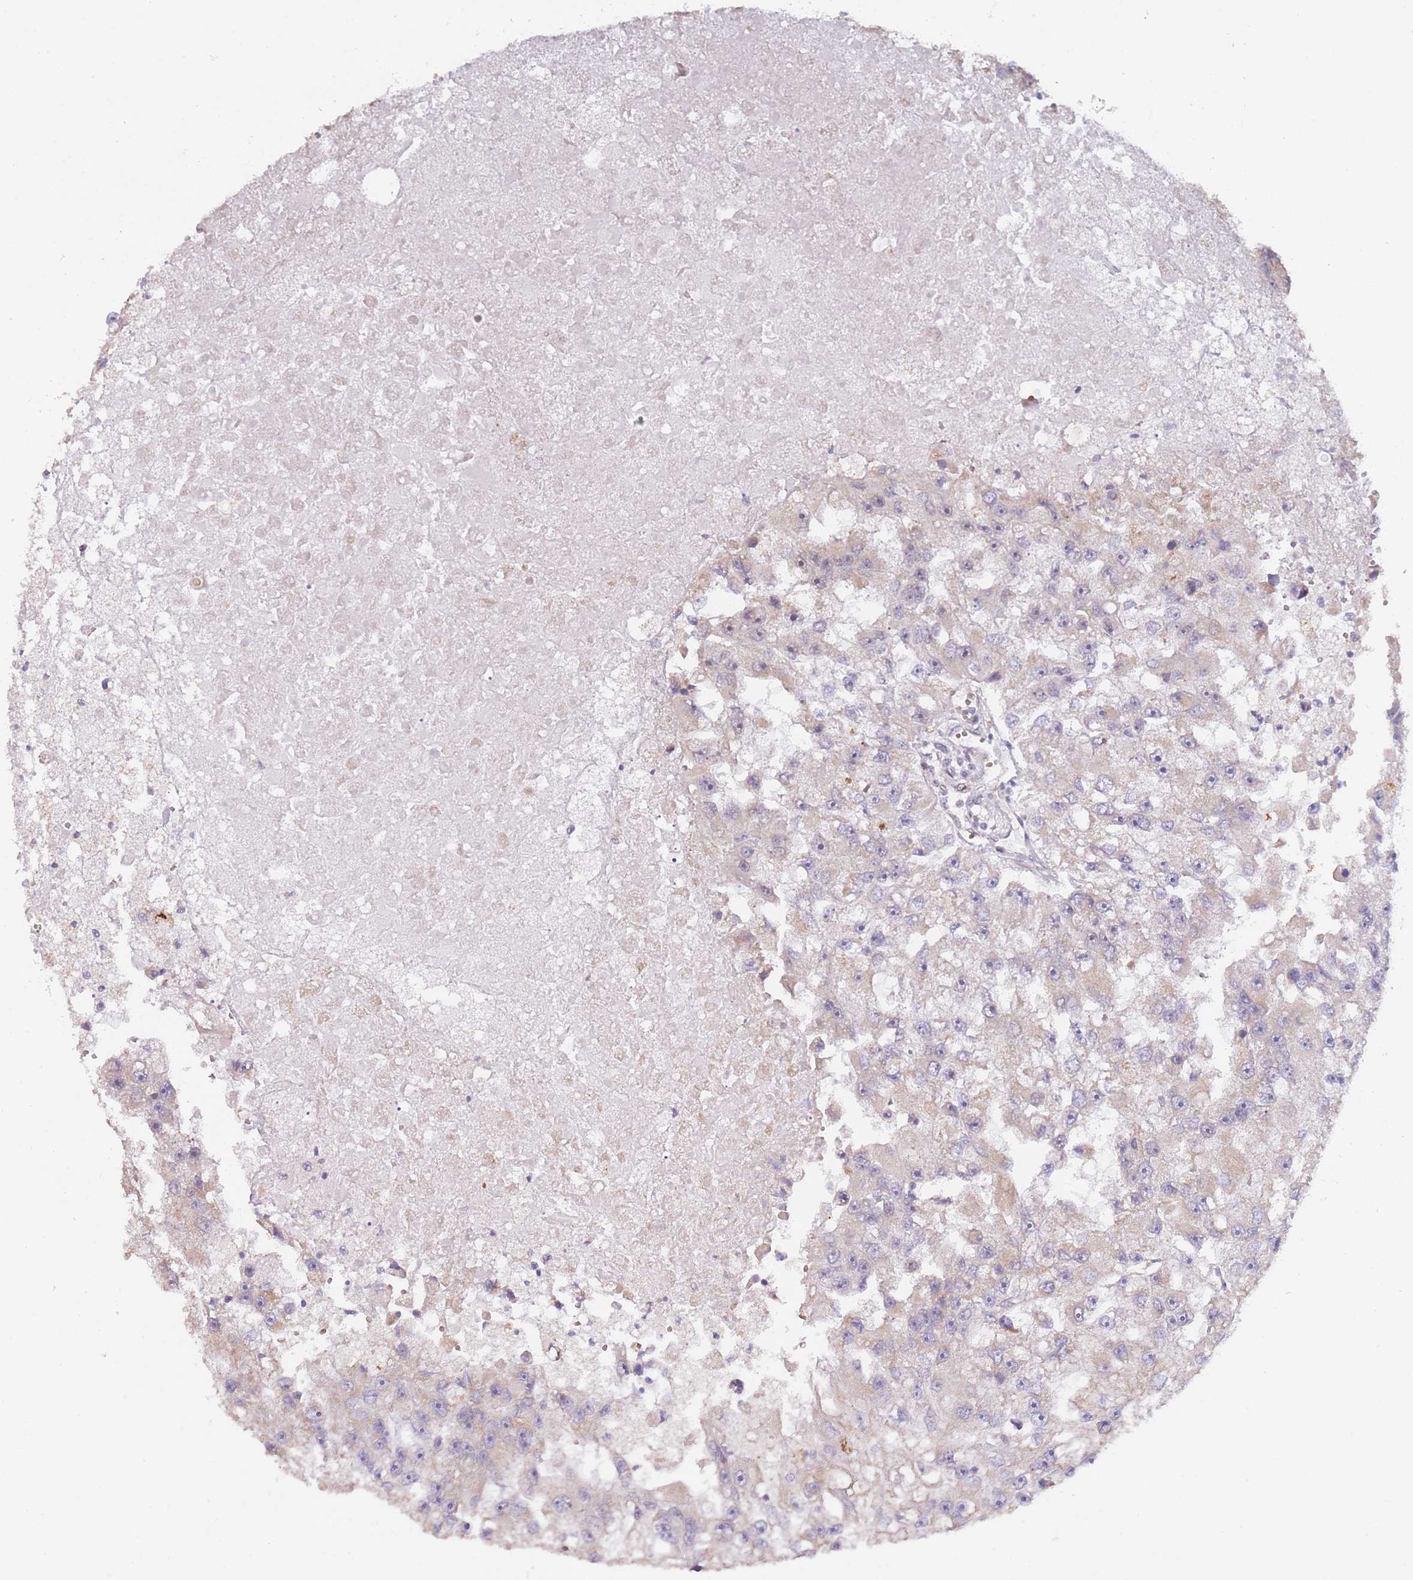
{"staining": {"intensity": "negative", "quantity": "none", "location": "none"}, "tissue": "renal cancer", "cell_type": "Tumor cells", "image_type": "cancer", "snomed": [{"axis": "morphology", "description": "Adenocarcinoma, NOS"}, {"axis": "topography", "description": "Kidney"}], "caption": "Image shows no significant protein staining in tumor cells of renal adenocarcinoma.", "gene": "LGALSL", "patient": {"sex": "male", "age": 63}}